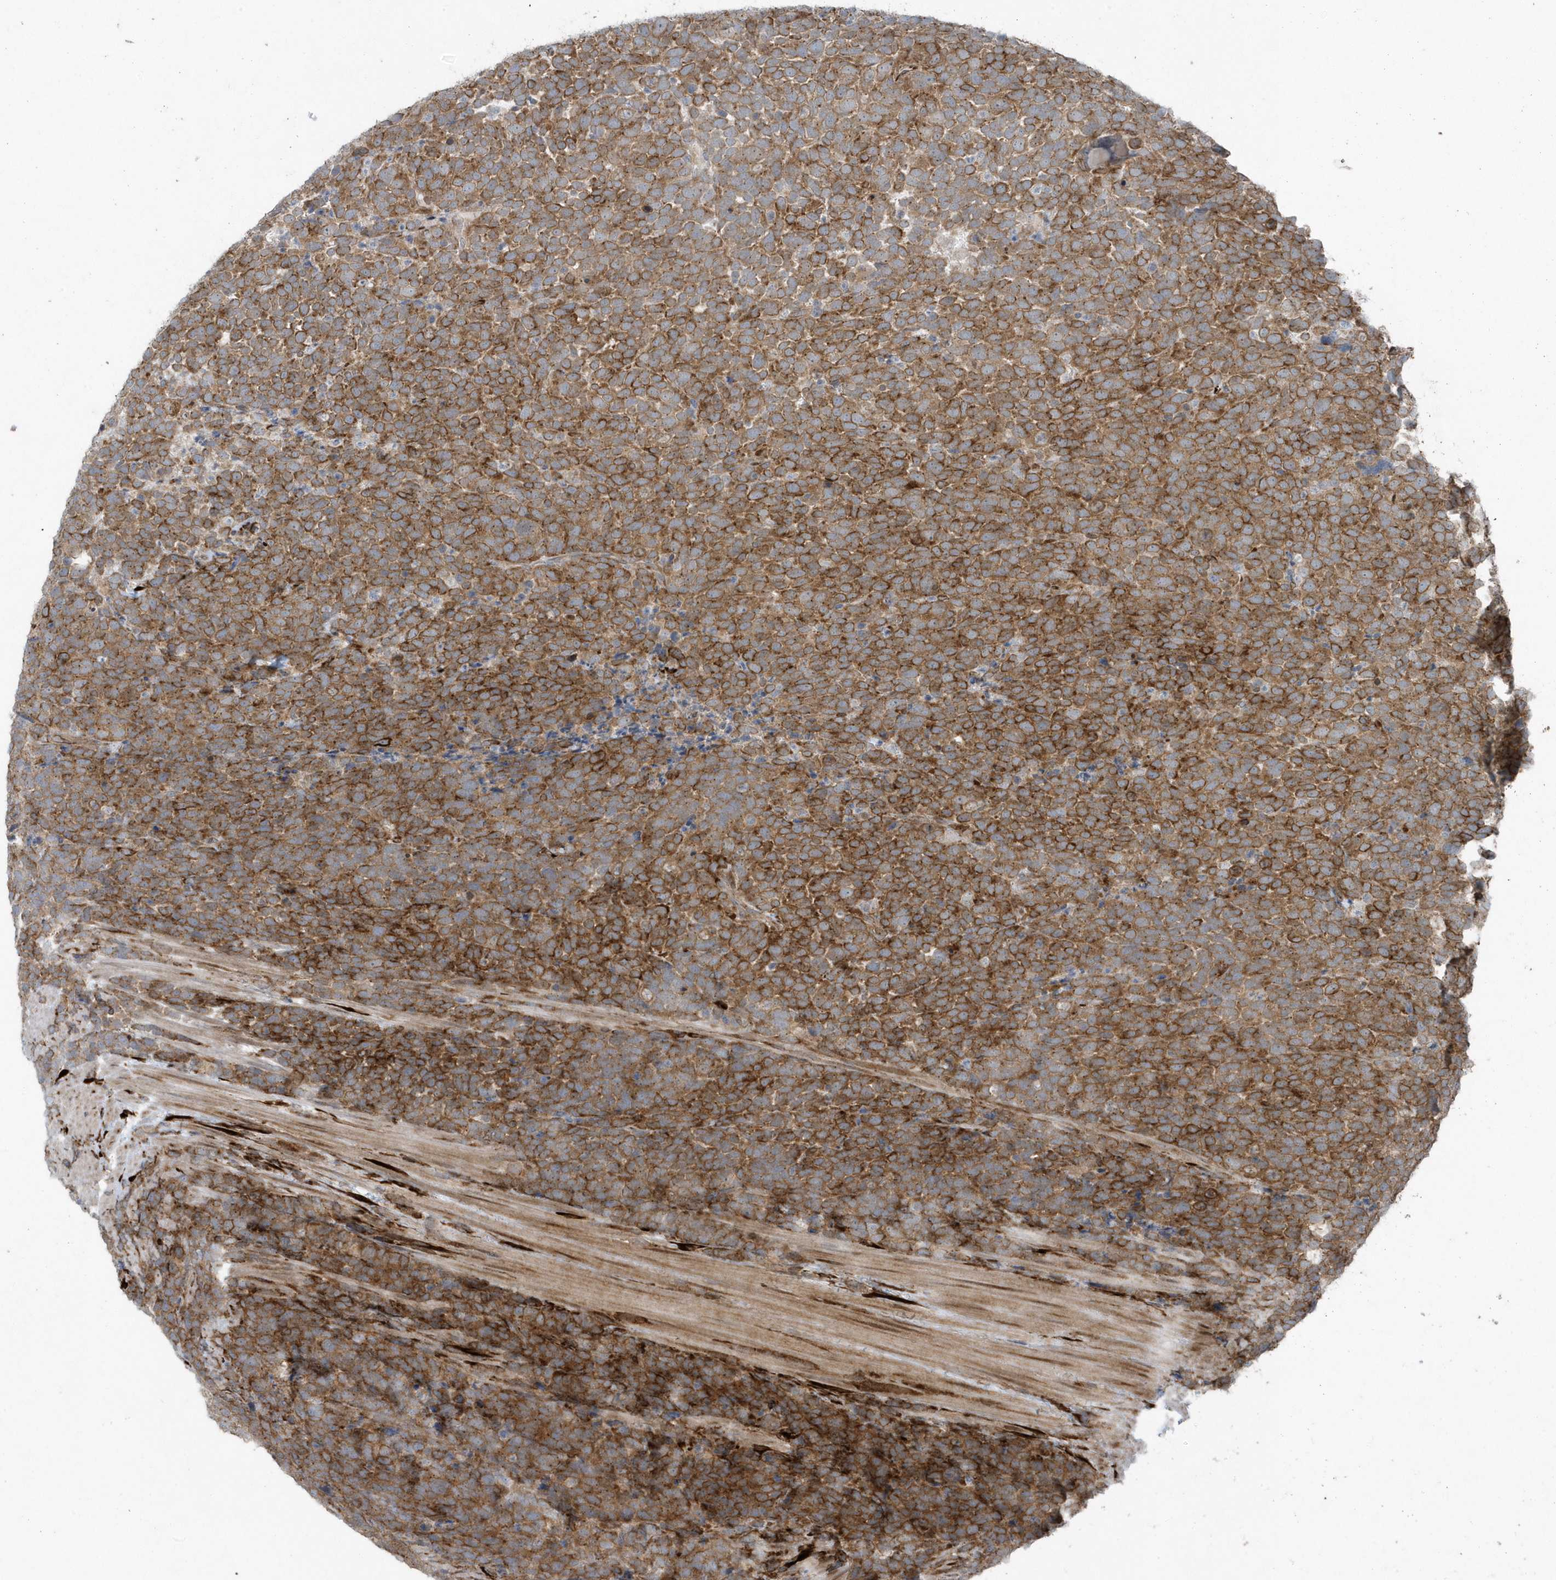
{"staining": {"intensity": "moderate", "quantity": ">75%", "location": "cytoplasmic/membranous"}, "tissue": "urothelial cancer", "cell_type": "Tumor cells", "image_type": "cancer", "snomed": [{"axis": "morphology", "description": "Urothelial carcinoma, High grade"}, {"axis": "topography", "description": "Urinary bladder"}], "caption": "Immunohistochemical staining of human urothelial carcinoma (high-grade) shows medium levels of moderate cytoplasmic/membranous protein staining in about >75% of tumor cells. Immunohistochemistry (ihc) stains the protein in brown and the nuclei are stained blue.", "gene": "FAM98A", "patient": {"sex": "female", "age": 82}}